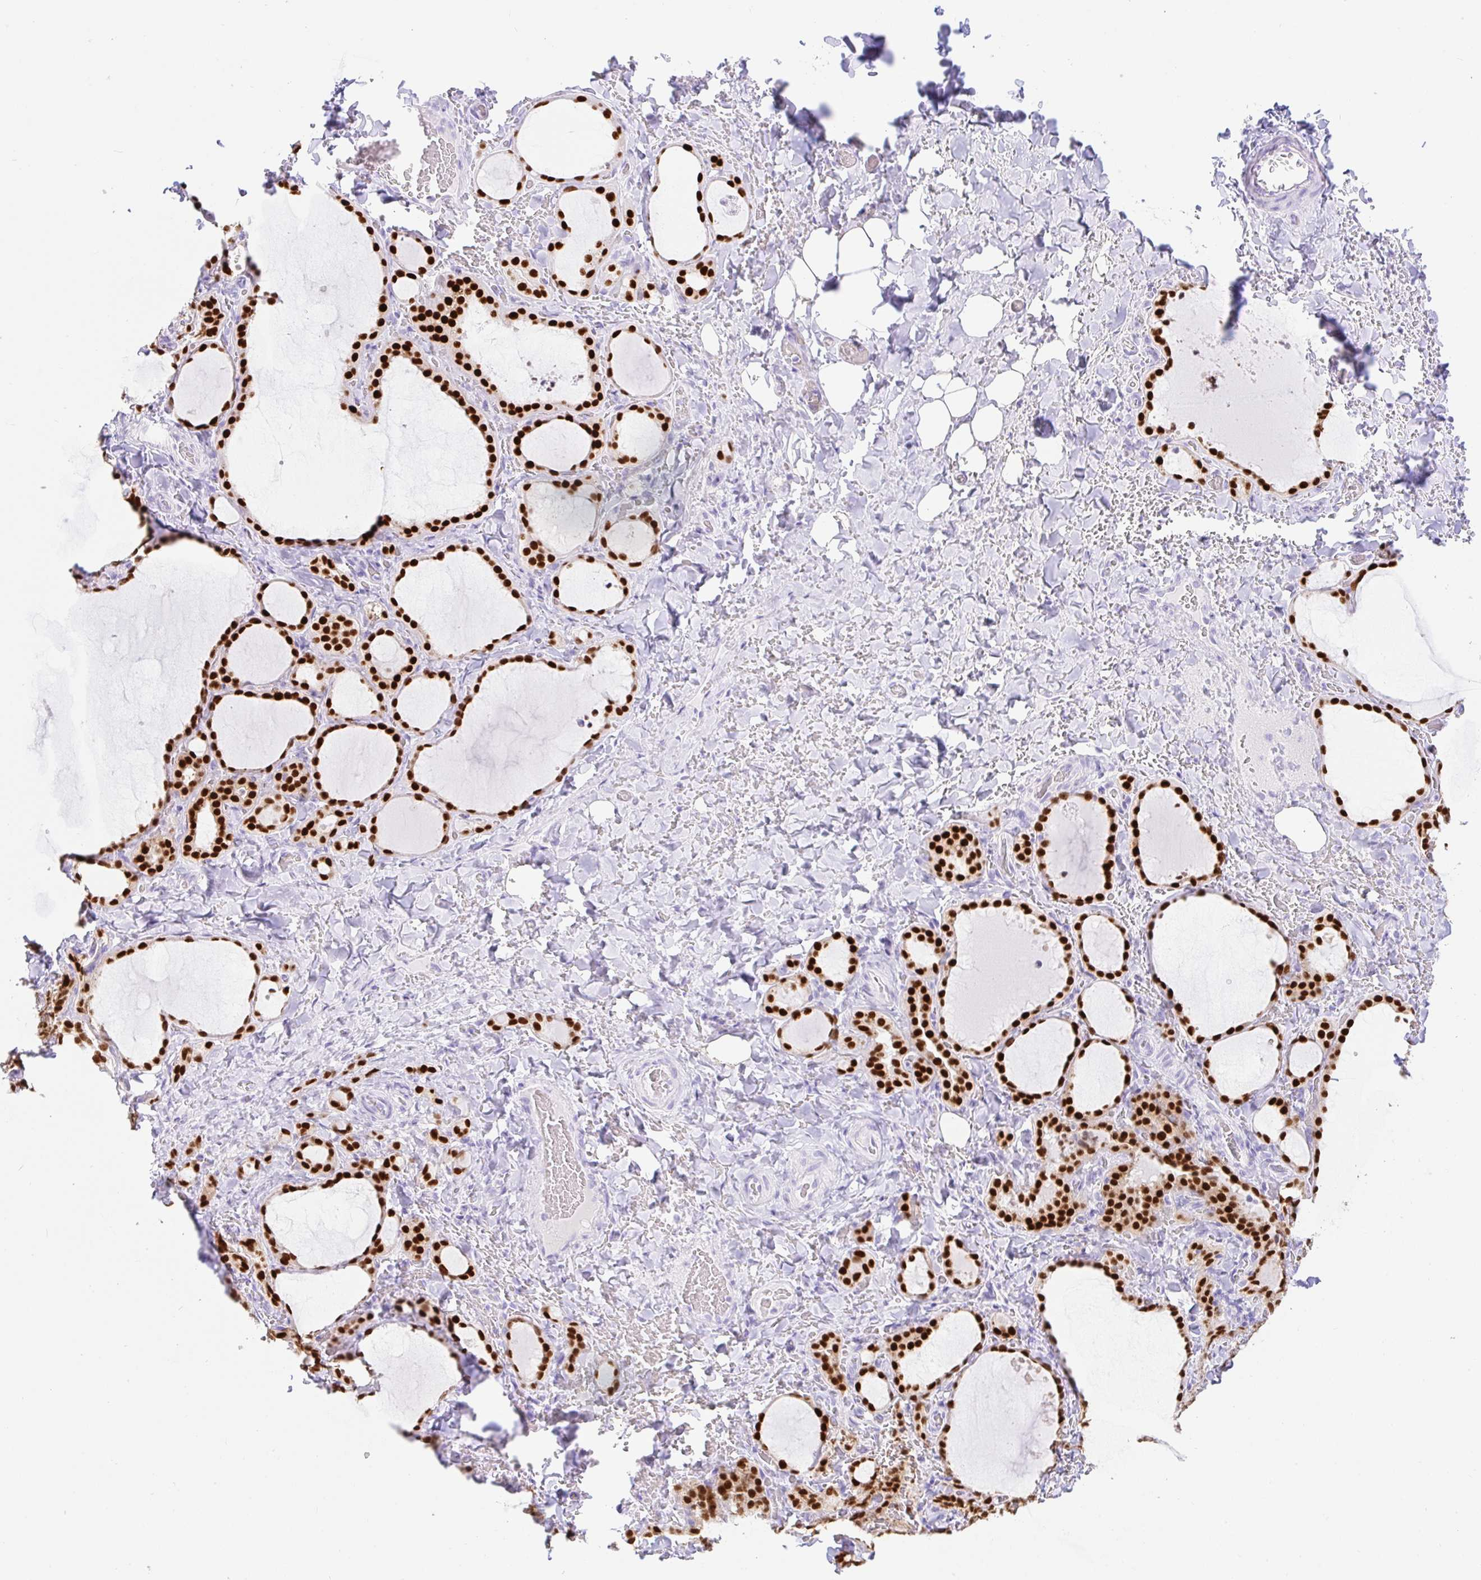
{"staining": {"intensity": "strong", "quantity": ">75%", "location": "nuclear"}, "tissue": "thyroid gland", "cell_type": "Glandular cells", "image_type": "normal", "snomed": [{"axis": "morphology", "description": "Normal tissue, NOS"}, {"axis": "topography", "description": "Thyroid gland"}], "caption": "IHC image of normal human thyroid gland stained for a protein (brown), which shows high levels of strong nuclear staining in about >75% of glandular cells.", "gene": "PAX8", "patient": {"sex": "female", "age": 22}}